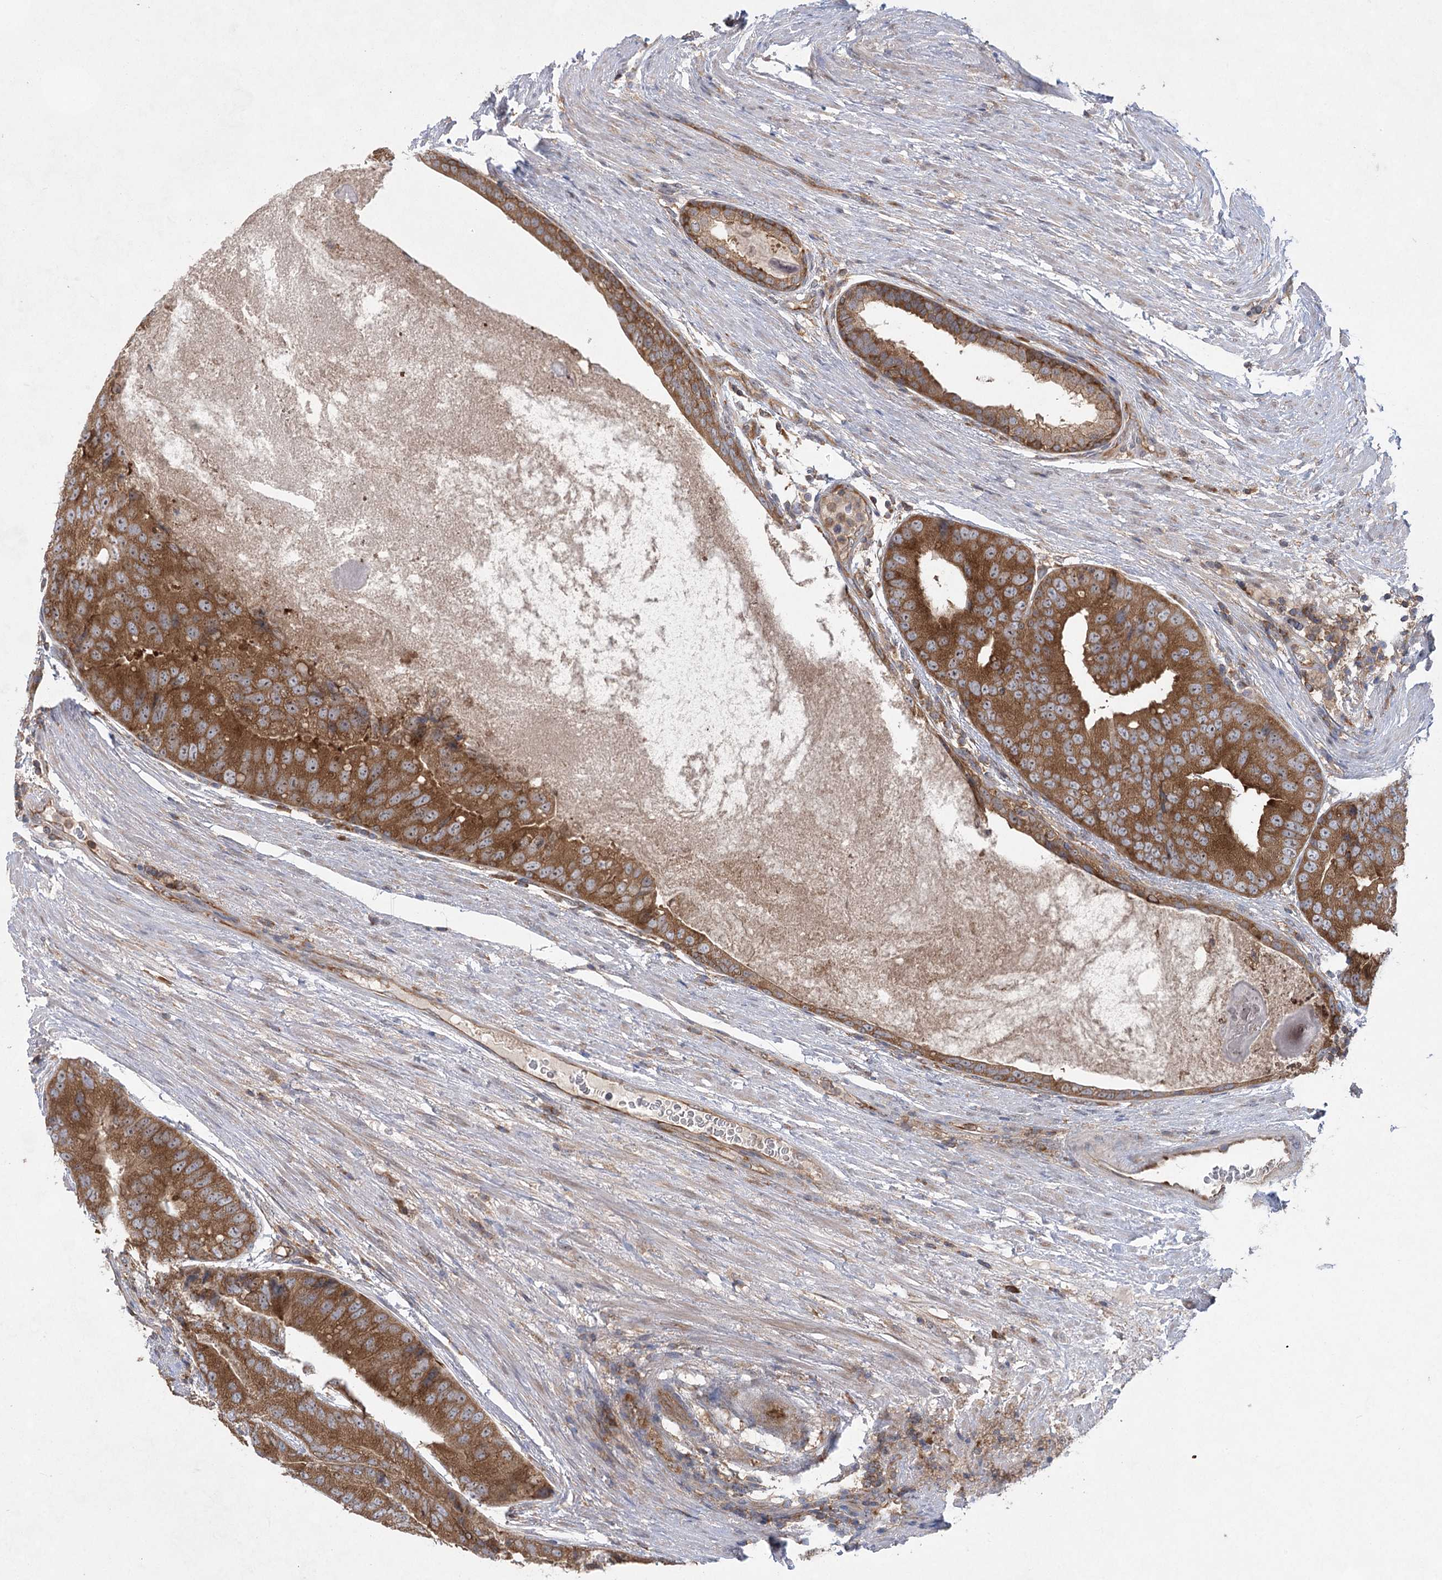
{"staining": {"intensity": "moderate", "quantity": ">75%", "location": "cytoplasmic/membranous"}, "tissue": "prostate cancer", "cell_type": "Tumor cells", "image_type": "cancer", "snomed": [{"axis": "morphology", "description": "Adenocarcinoma, High grade"}, {"axis": "topography", "description": "Prostate"}], "caption": "Protein staining by immunohistochemistry demonstrates moderate cytoplasmic/membranous staining in about >75% of tumor cells in prostate cancer.", "gene": "EIF3A", "patient": {"sex": "male", "age": 70}}